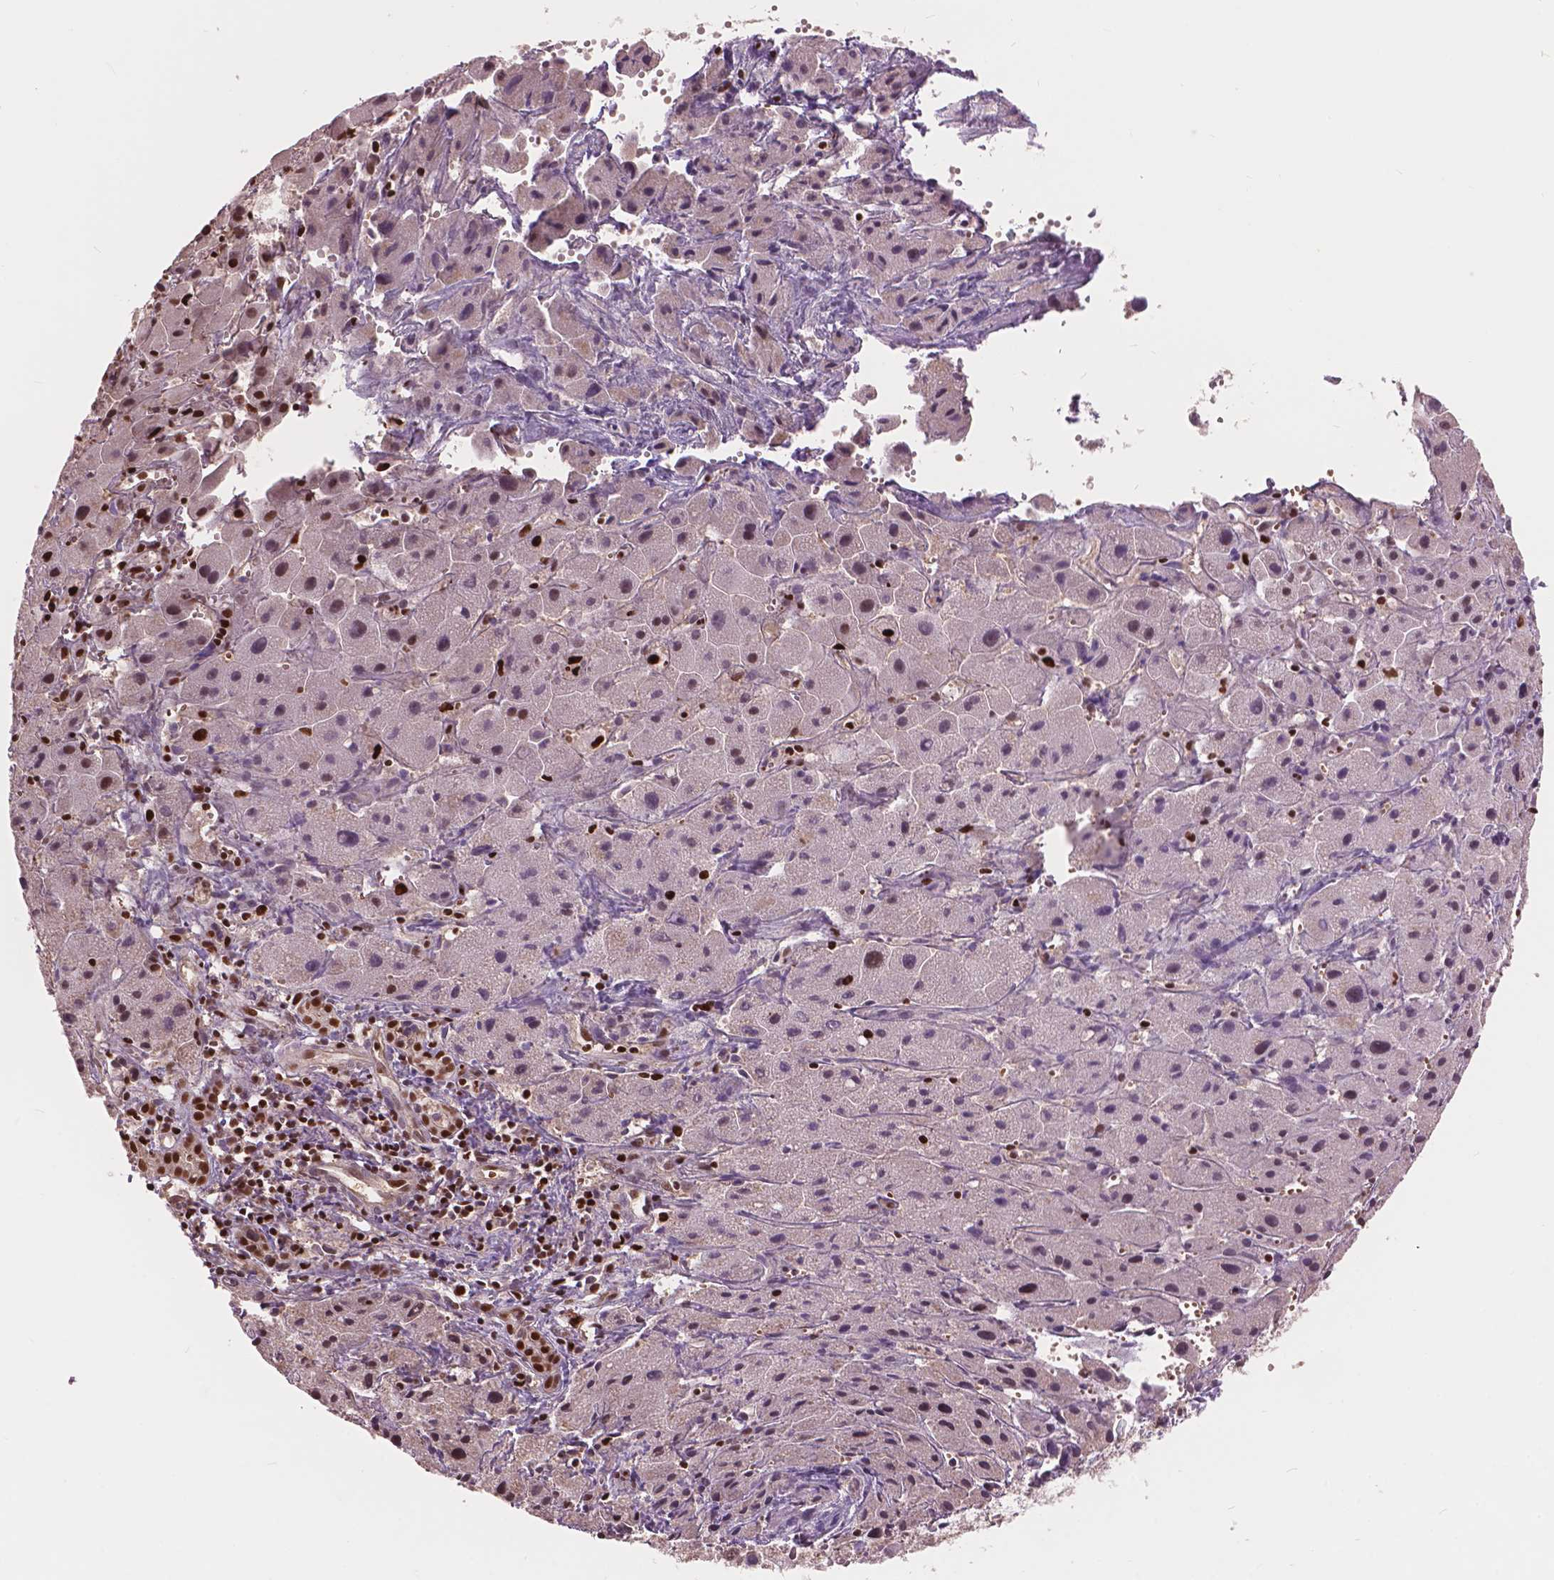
{"staining": {"intensity": "strong", "quantity": "<25%", "location": "nuclear"}, "tissue": "liver cancer", "cell_type": "Tumor cells", "image_type": "cancer", "snomed": [{"axis": "morphology", "description": "Cholangiocarcinoma"}, {"axis": "topography", "description": "Liver"}], "caption": "Approximately <25% of tumor cells in liver cholangiocarcinoma exhibit strong nuclear protein expression as visualized by brown immunohistochemical staining.", "gene": "ANP32B", "patient": {"sex": "female", "age": 61}}